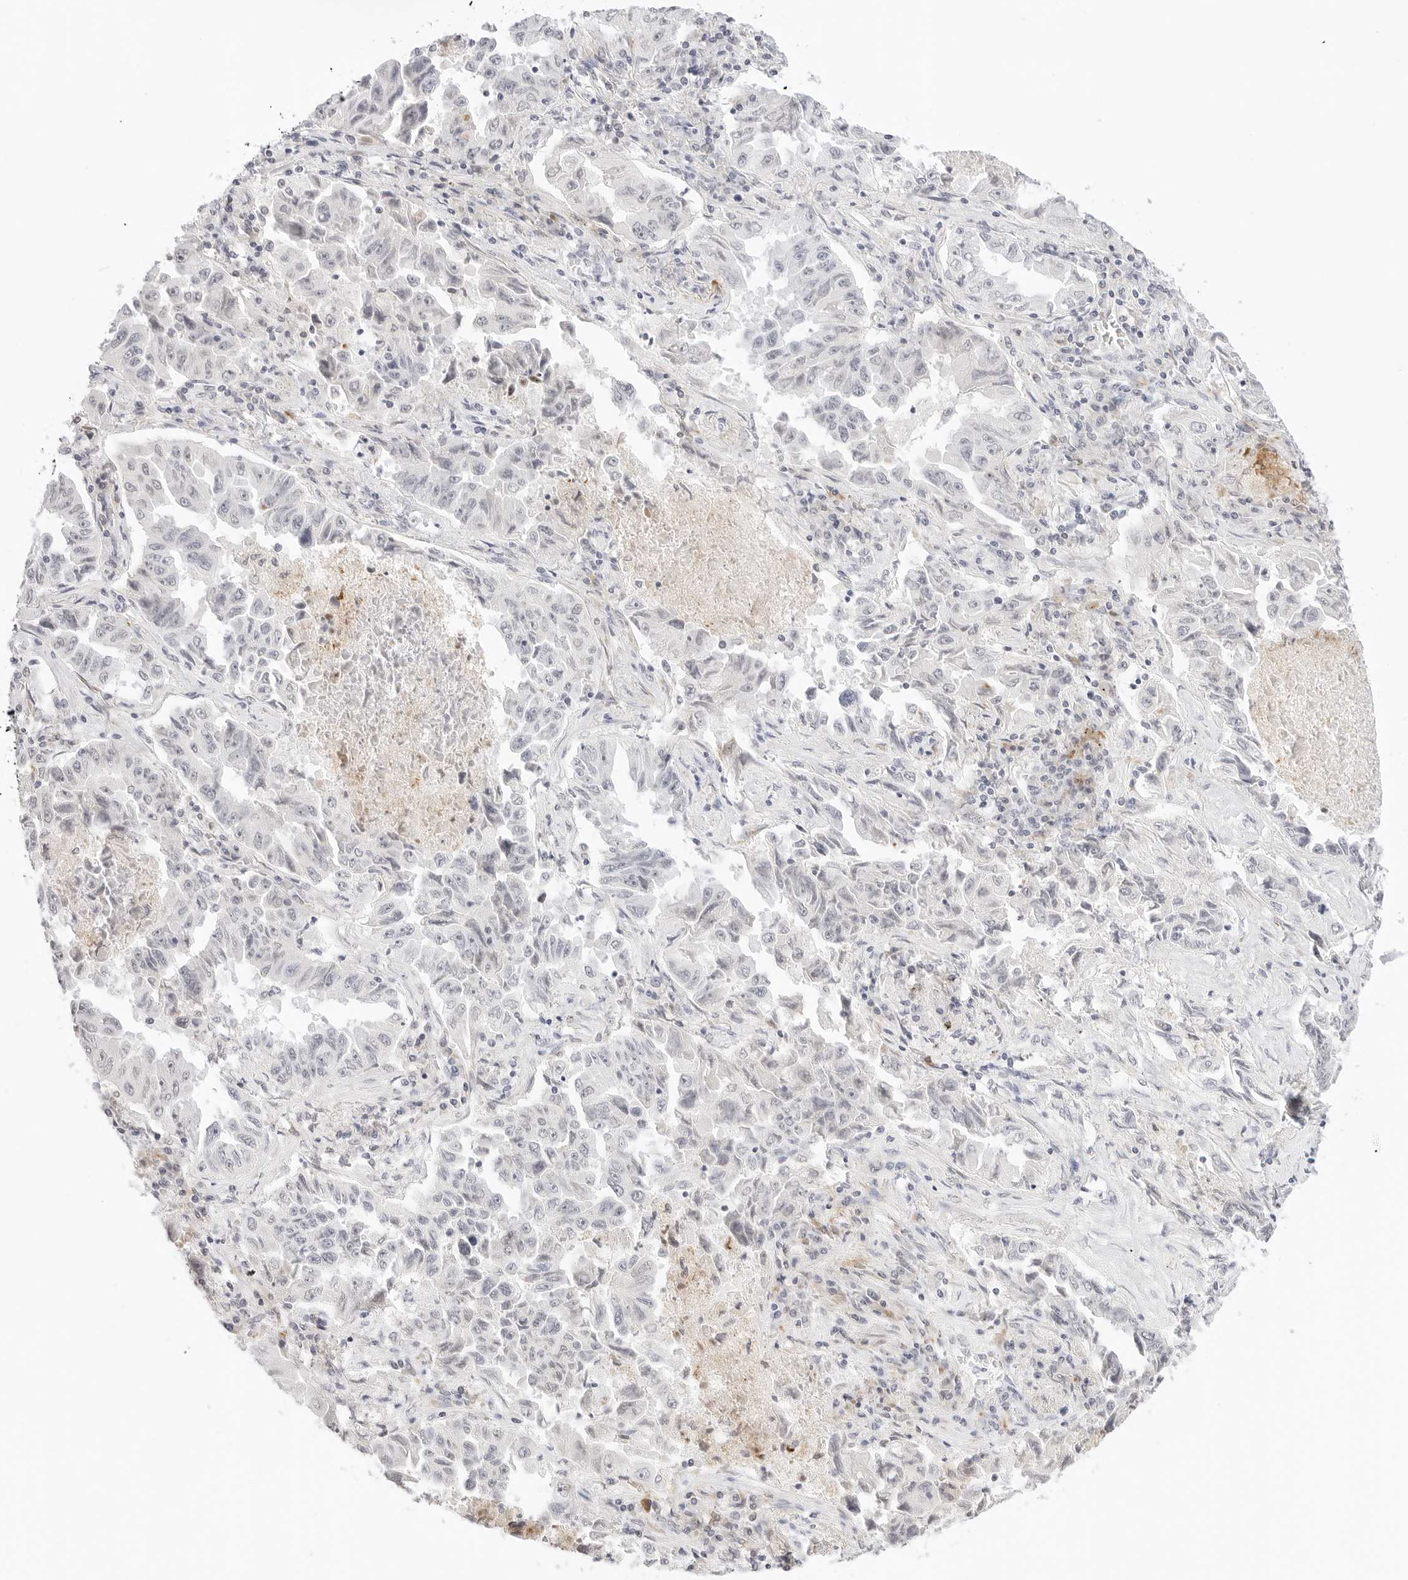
{"staining": {"intensity": "negative", "quantity": "none", "location": "none"}, "tissue": "lung cancer", "cell_type": "Tumor cells", "image_type": "cancer", "snomed": [{"axis": "morphology", "description": "Adenocarcinoma, NOS"}, {"axis": "topography", "description": "Lung"}], "caption": "Immunohistochemistry (IHC) histopathology image of neoplastic tissue: adenocarcinoma (lung) stained with DAB demonstrates no significant protein positivity in tumor cells.", "gene": "XKR4", "patient": {"sex": "female", "age": 51}}